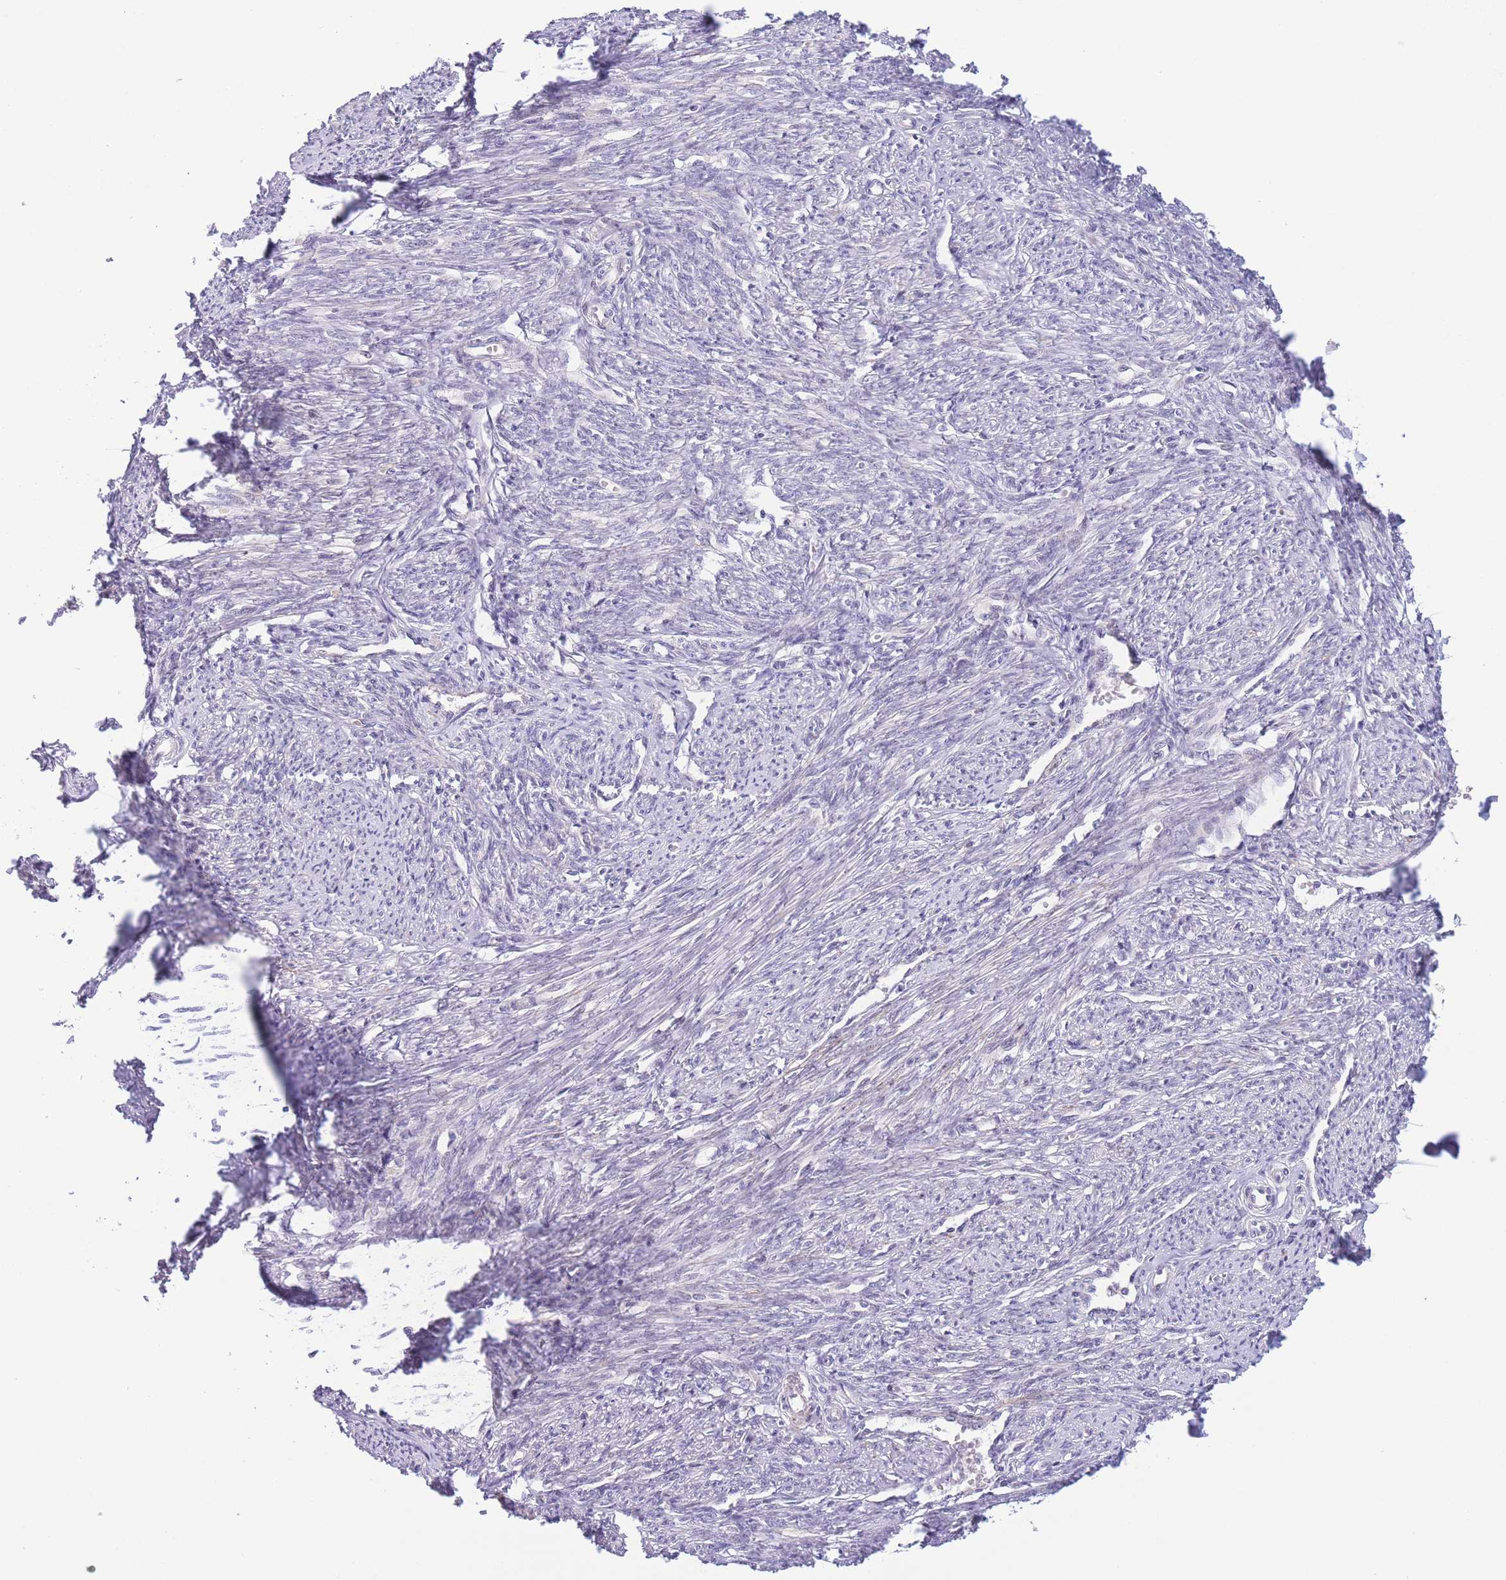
{"staining": {"intensity": "strong", "quantity": "25%-75%", "location": "cytoplasmic/membranous"}, "tissue": "smooth muscle", "cell_type": "Smooth muscle cells", "image_type": "normal", "snomed": [{"axis": "morphology", "description": "Normal tissue, NOS"}, {"axis": "topography", "description": "Smooth muscle"}, {"axis": "topography", "description": "Fallopian tube"}], "caption": "Immunohistochemistry (IHC) staining of benign smooth muscle, which shows high levels of strong cytoplasmic/membranous positivity in approximately 25%-75% of smooth muscle cells indicating strong cytoplasmic/membranous protein expression. The staining was performed using DAB (3,3'-diaminobenzidine) (brown) for protein detection and nuclei were counterstained in hematoxylin (blue).", "gene": "C9orf152", "patient": {"sex": "female", "age": 59}}